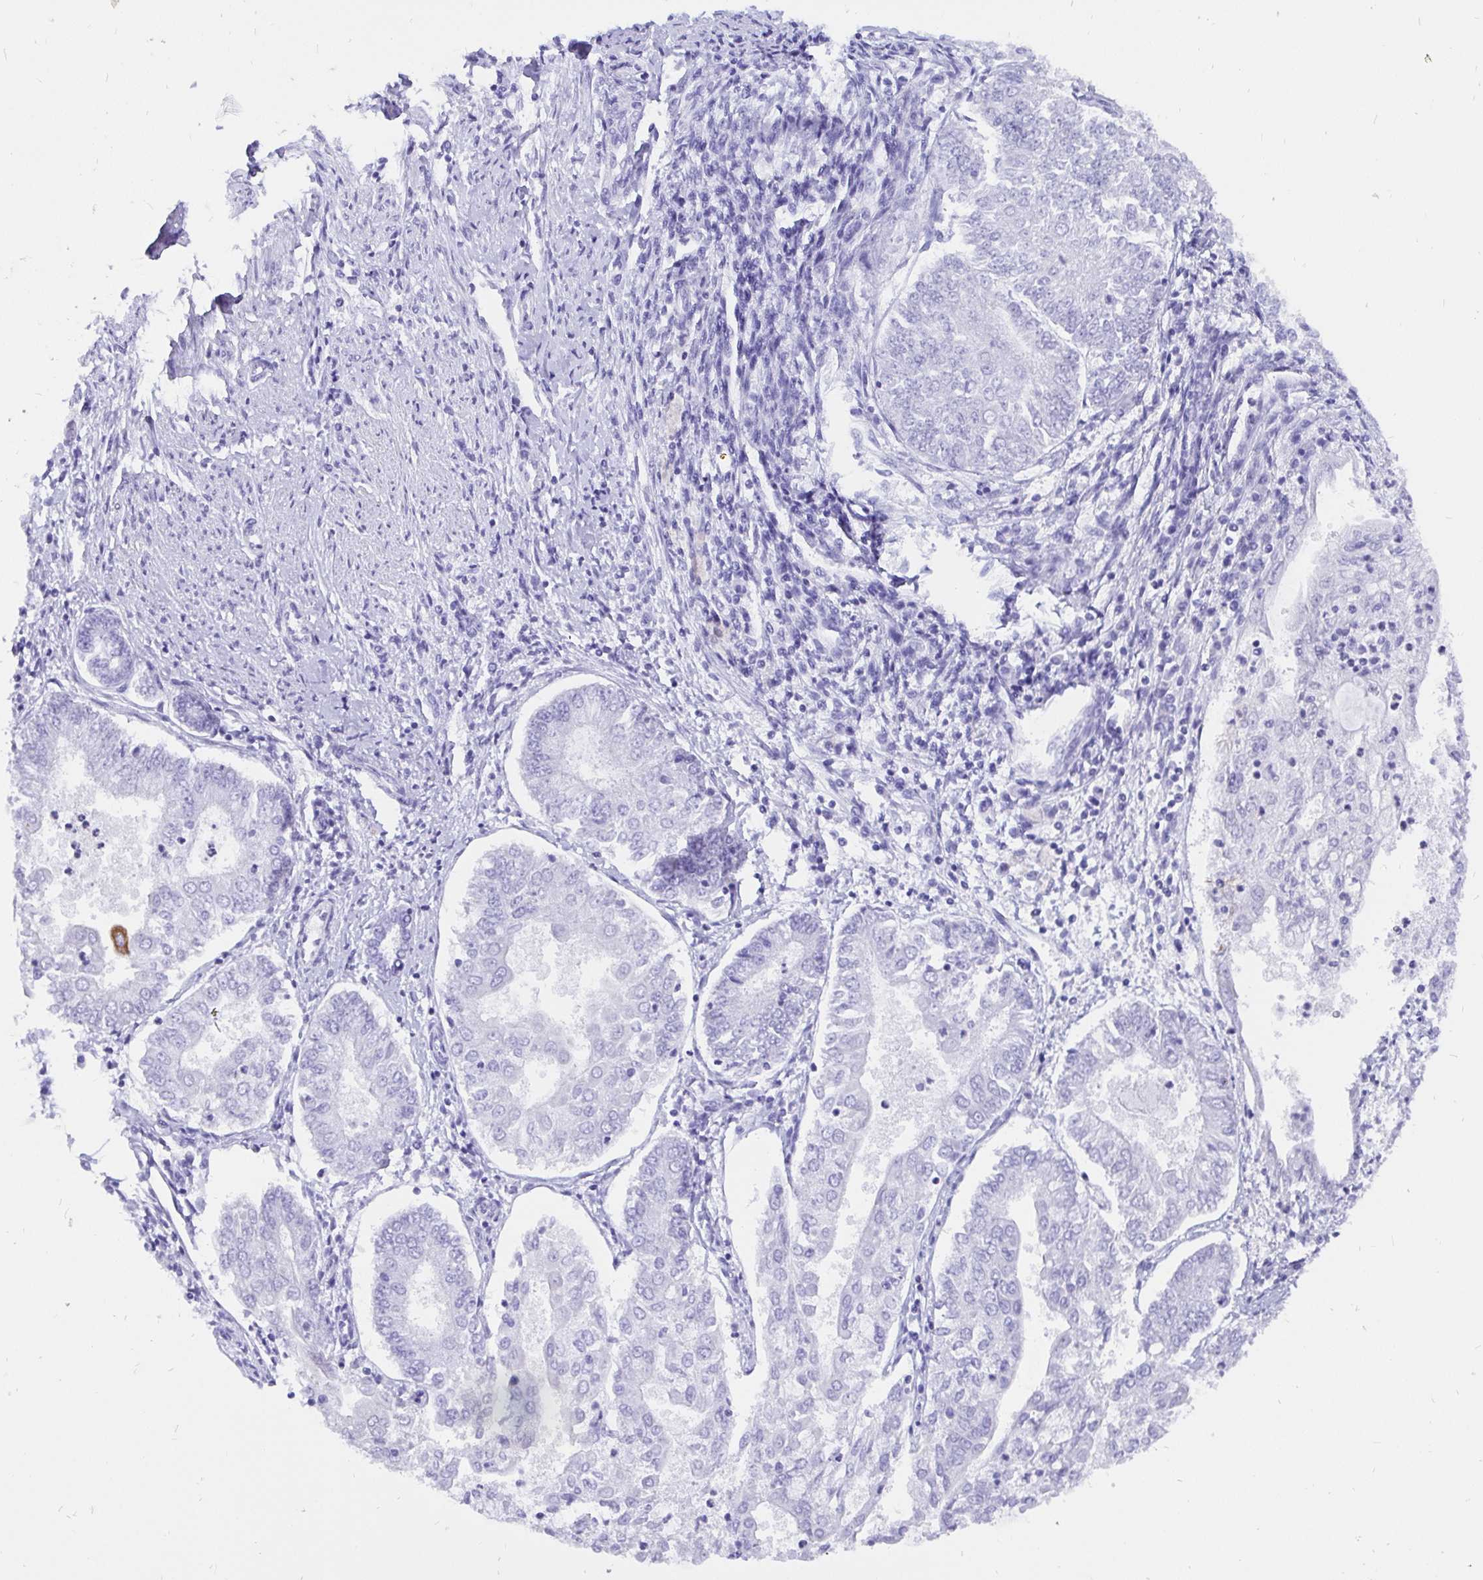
{"staining": {"intensity": "negative", "quantity": "none", "location": "none"}, "tissue": "endometrial cancer", "cell_type": "Tumor cells", "image_type": "cancer", "snomed": [{"axis": "morphology", "description": "Adenocarcinoma, NOS"}, {"axis": "topography", "description": "Endometrium"}], "caption": "This is a histopathology image of IHC staining of endometrial adenocarcinoma, which shows no expression in tumor cells.", "gene": "KRT13", "patient": {"sex": "female", "age": 68}}